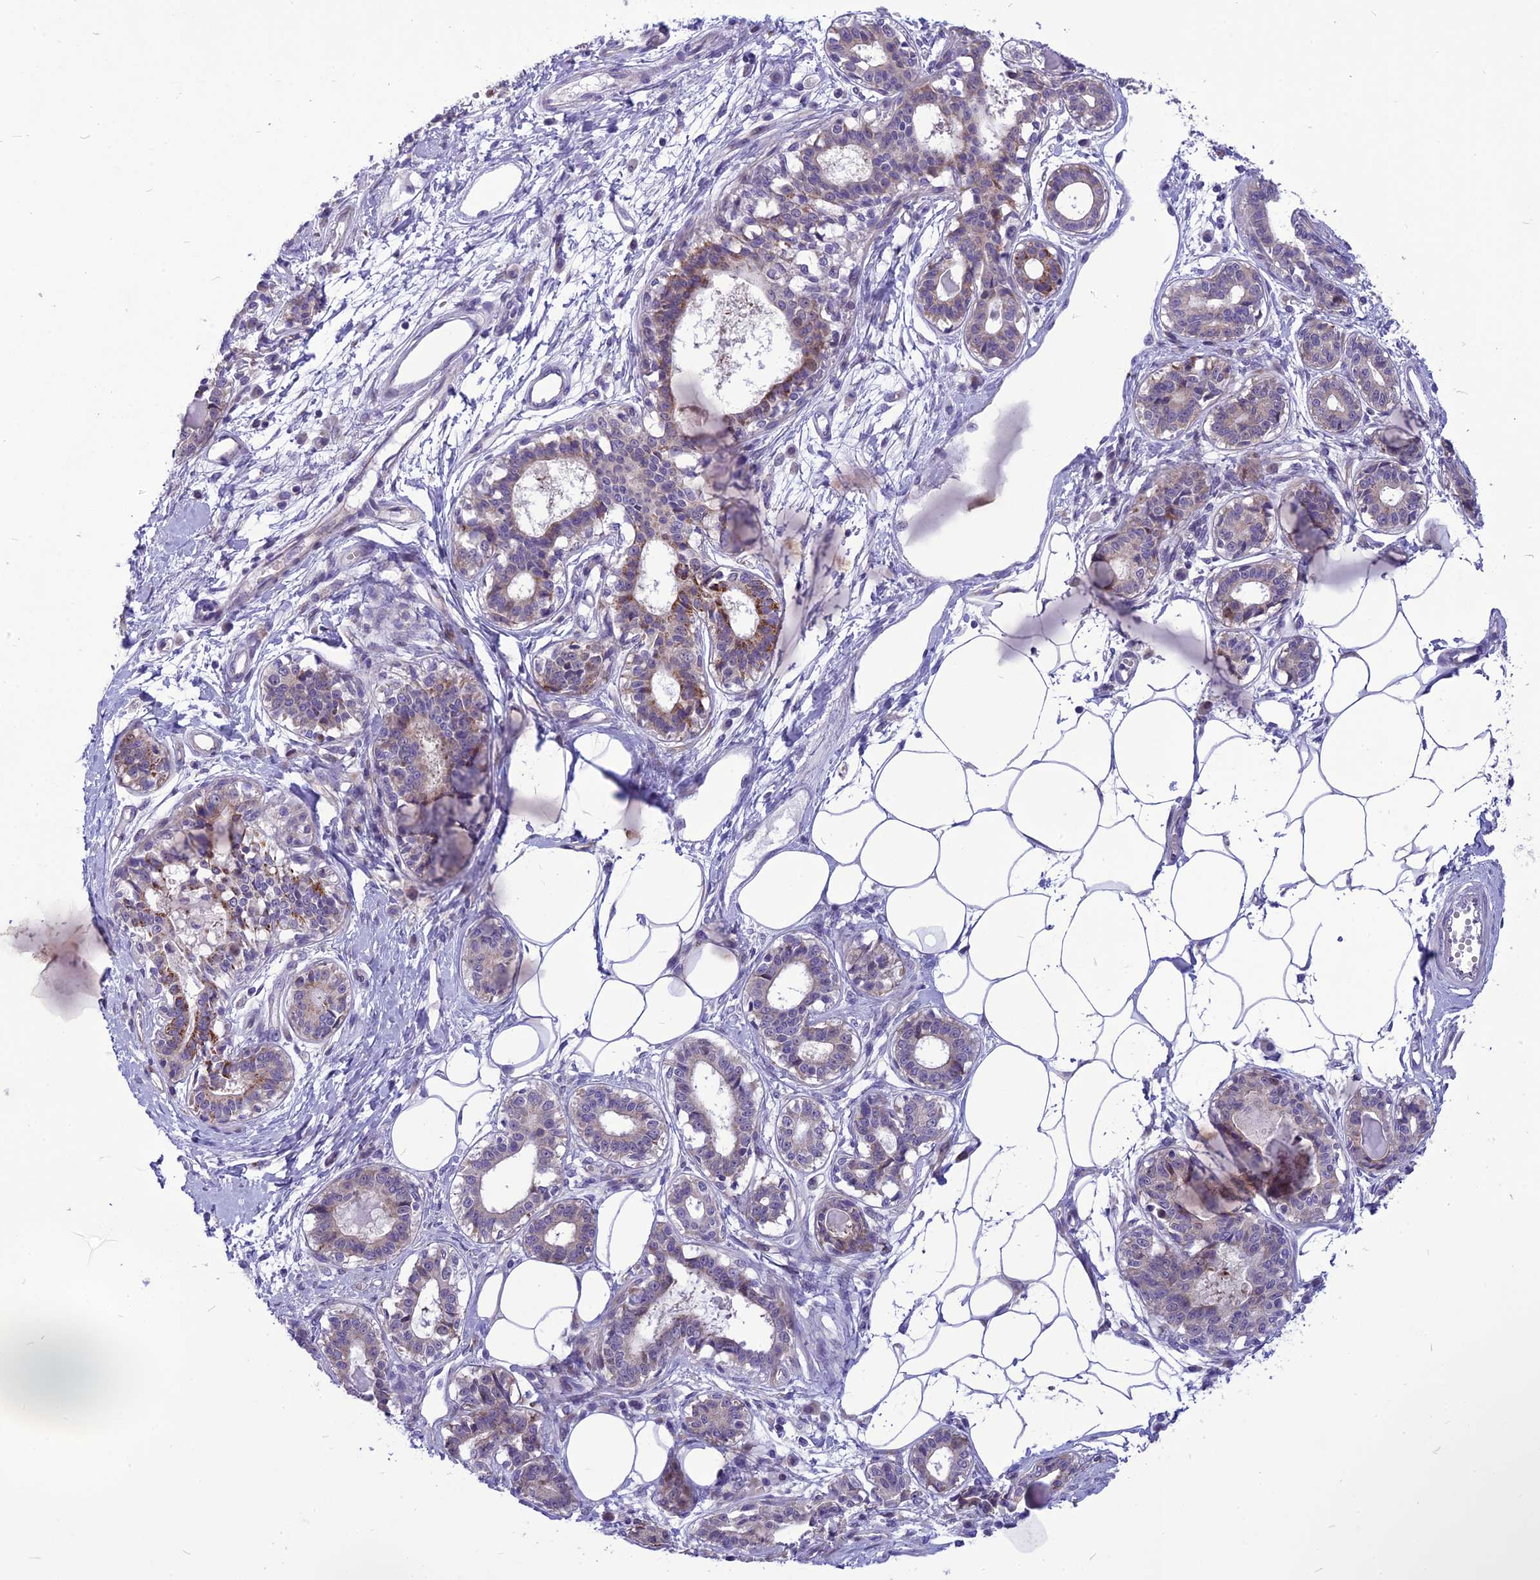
{"staining": {"intensity": "negative", "quantity": "none", "location": "none"}, "tissue": "breast", "cell_type": "Adipocytes", "image_type": "normal", "snomed": [{"axis": "morphology", "description": "Normal tissue, NOS"}, {"axis": "topography", "description": "Breast"}], "caption": "Adipocytes show no significant staining in unremarkable breast.", "gene": "PSMF1", "patient": {"sex": "female", "age": 45}}